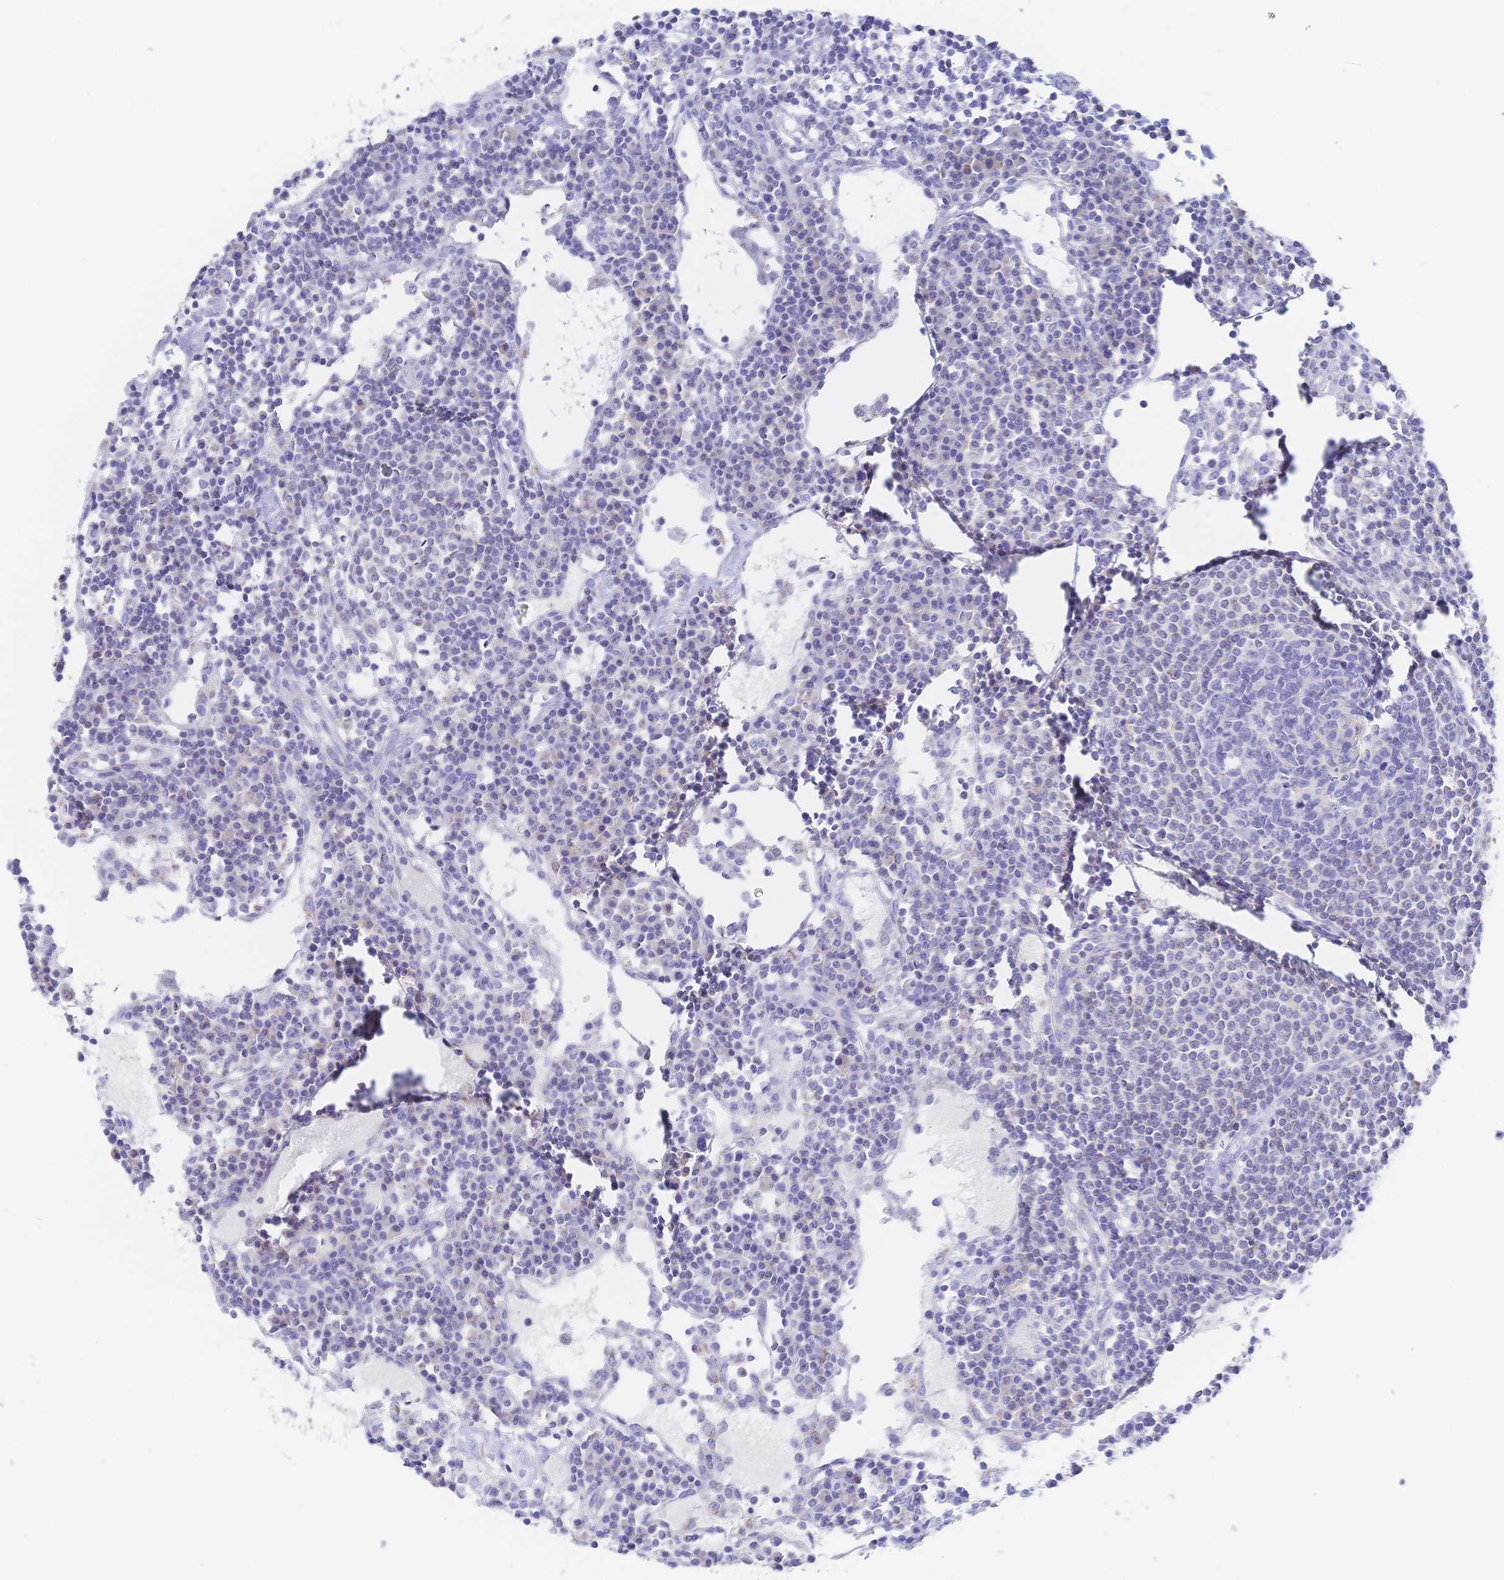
{"staining": {"intensity": "negative", "quantity": "none", "location": "none"}, "tissue": "lymph node", "cell_type": "Germinal center cells", "image_type": "normal", "snomed": [{"axis": "morphology", "description": "Normal tissue, NOS"}, {"axis": "topography", "description": "Lymph node"}], "caption": "The IHC image has no significant staining in germinal center cells of lymph node. The staining is performed using DAB brown chromogen with nuclei counter-stained in using hematoxylin.", "gene": "SYNGR4", "patient": {"sex": "female", "age": 78}}